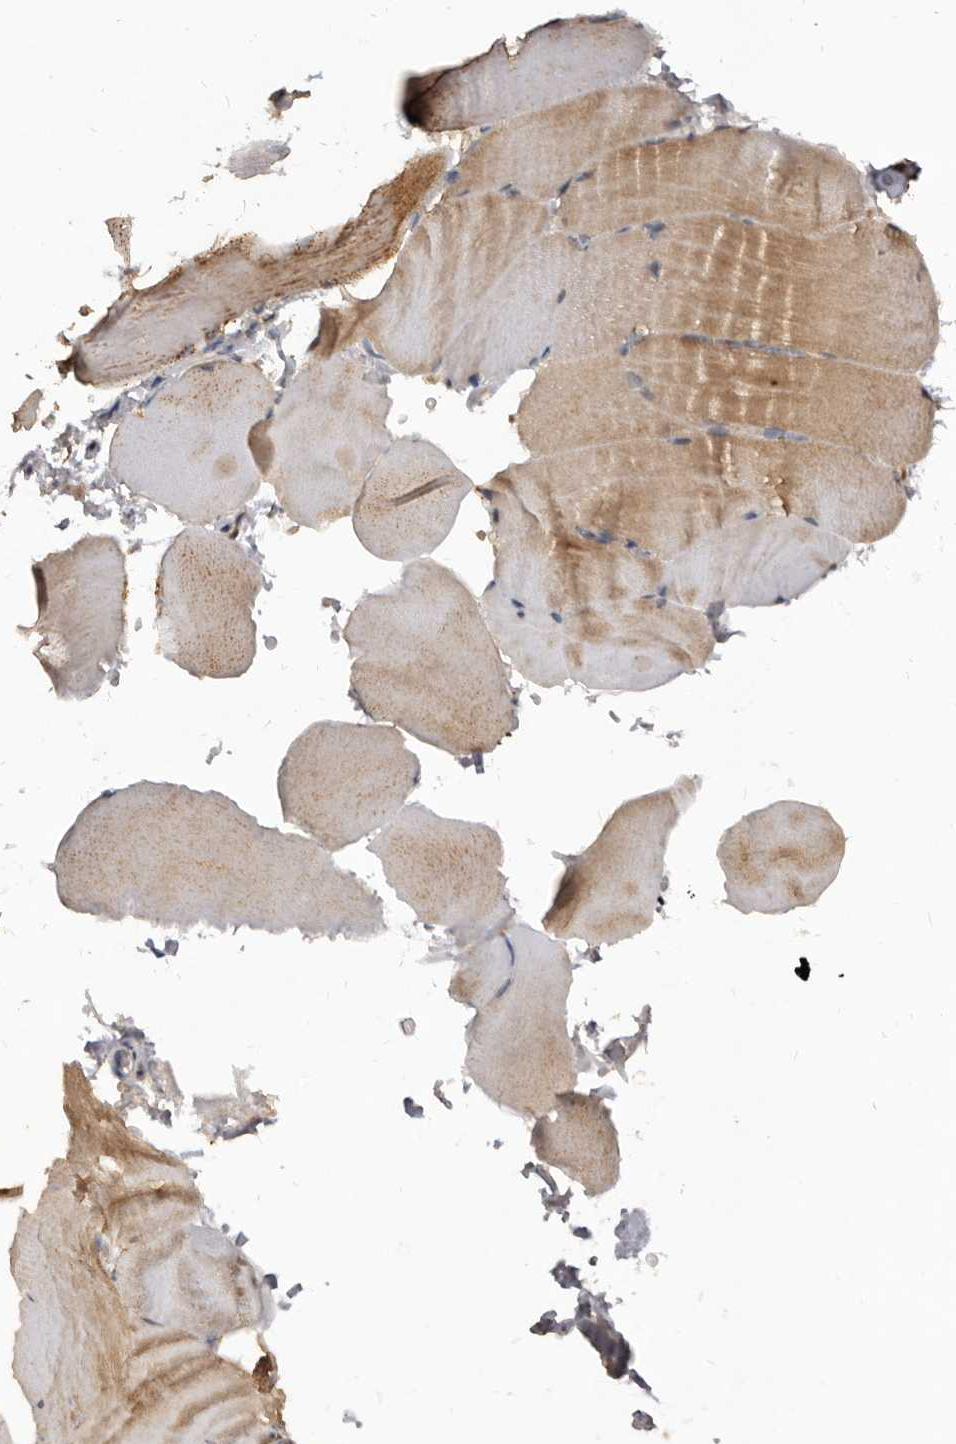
{"staining": {"intensity": "moderate", "quantity": "25%-75%", "location": "cytoplasmic/membranous"}, "tissue": "skeletal muscle", "cell_type": "Myocytes", "image_type": "normal", "snomed": [{"axis": "morphology", "description": "Normal tissue, NOS"}, {"axis": "topography", "description": "Skeletal muscle"}, {"axis": "topography", "description": "Parathyroid gland"}], "caption": "Benign skeletal muscle demonstrates moderate cytoplasmic/membranous staining in approximately 25%-75% of myocytes.", "gene": "AKAP7", "patient": {"sex": "female", "age": 37}}